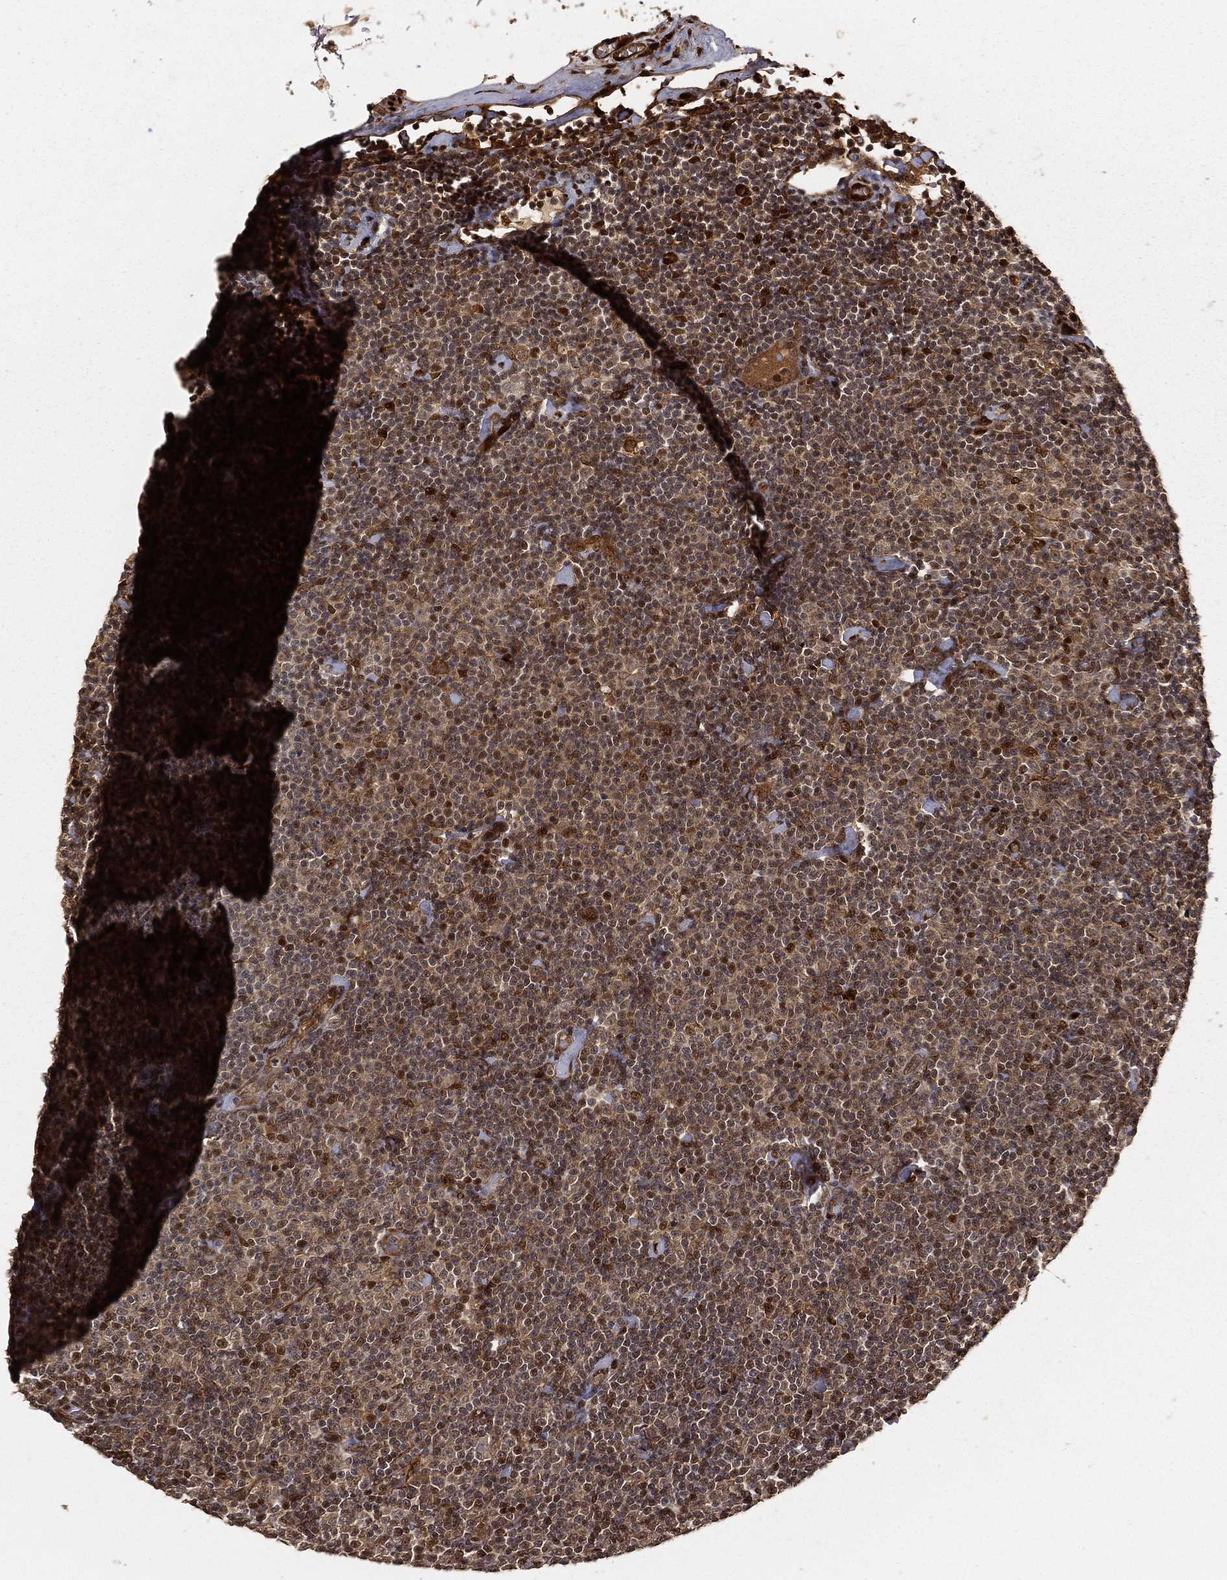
{"staining": {"intensity": "strong", "quantity": "<25%", "location": "nuclear"}, "tissue": "lymphoma", "cell_type": "Tumor cells", "image_type": "cancer", "snomed": [{"axis": "morphology", "description": "Malignant lymphoma, non-Hodgkin's type, Low grade"}, {"axis": "topography", "description": "Lymph node"}], "caption": "Human low-grade malignant lymphoma, non-Hodgkin's type stained for a protein (brown) shows strong nuclear positive positivity in approximately <25% of tumor cells.", "gene": "MAPK1", "patient": {"sex": "male", "age": 81}}